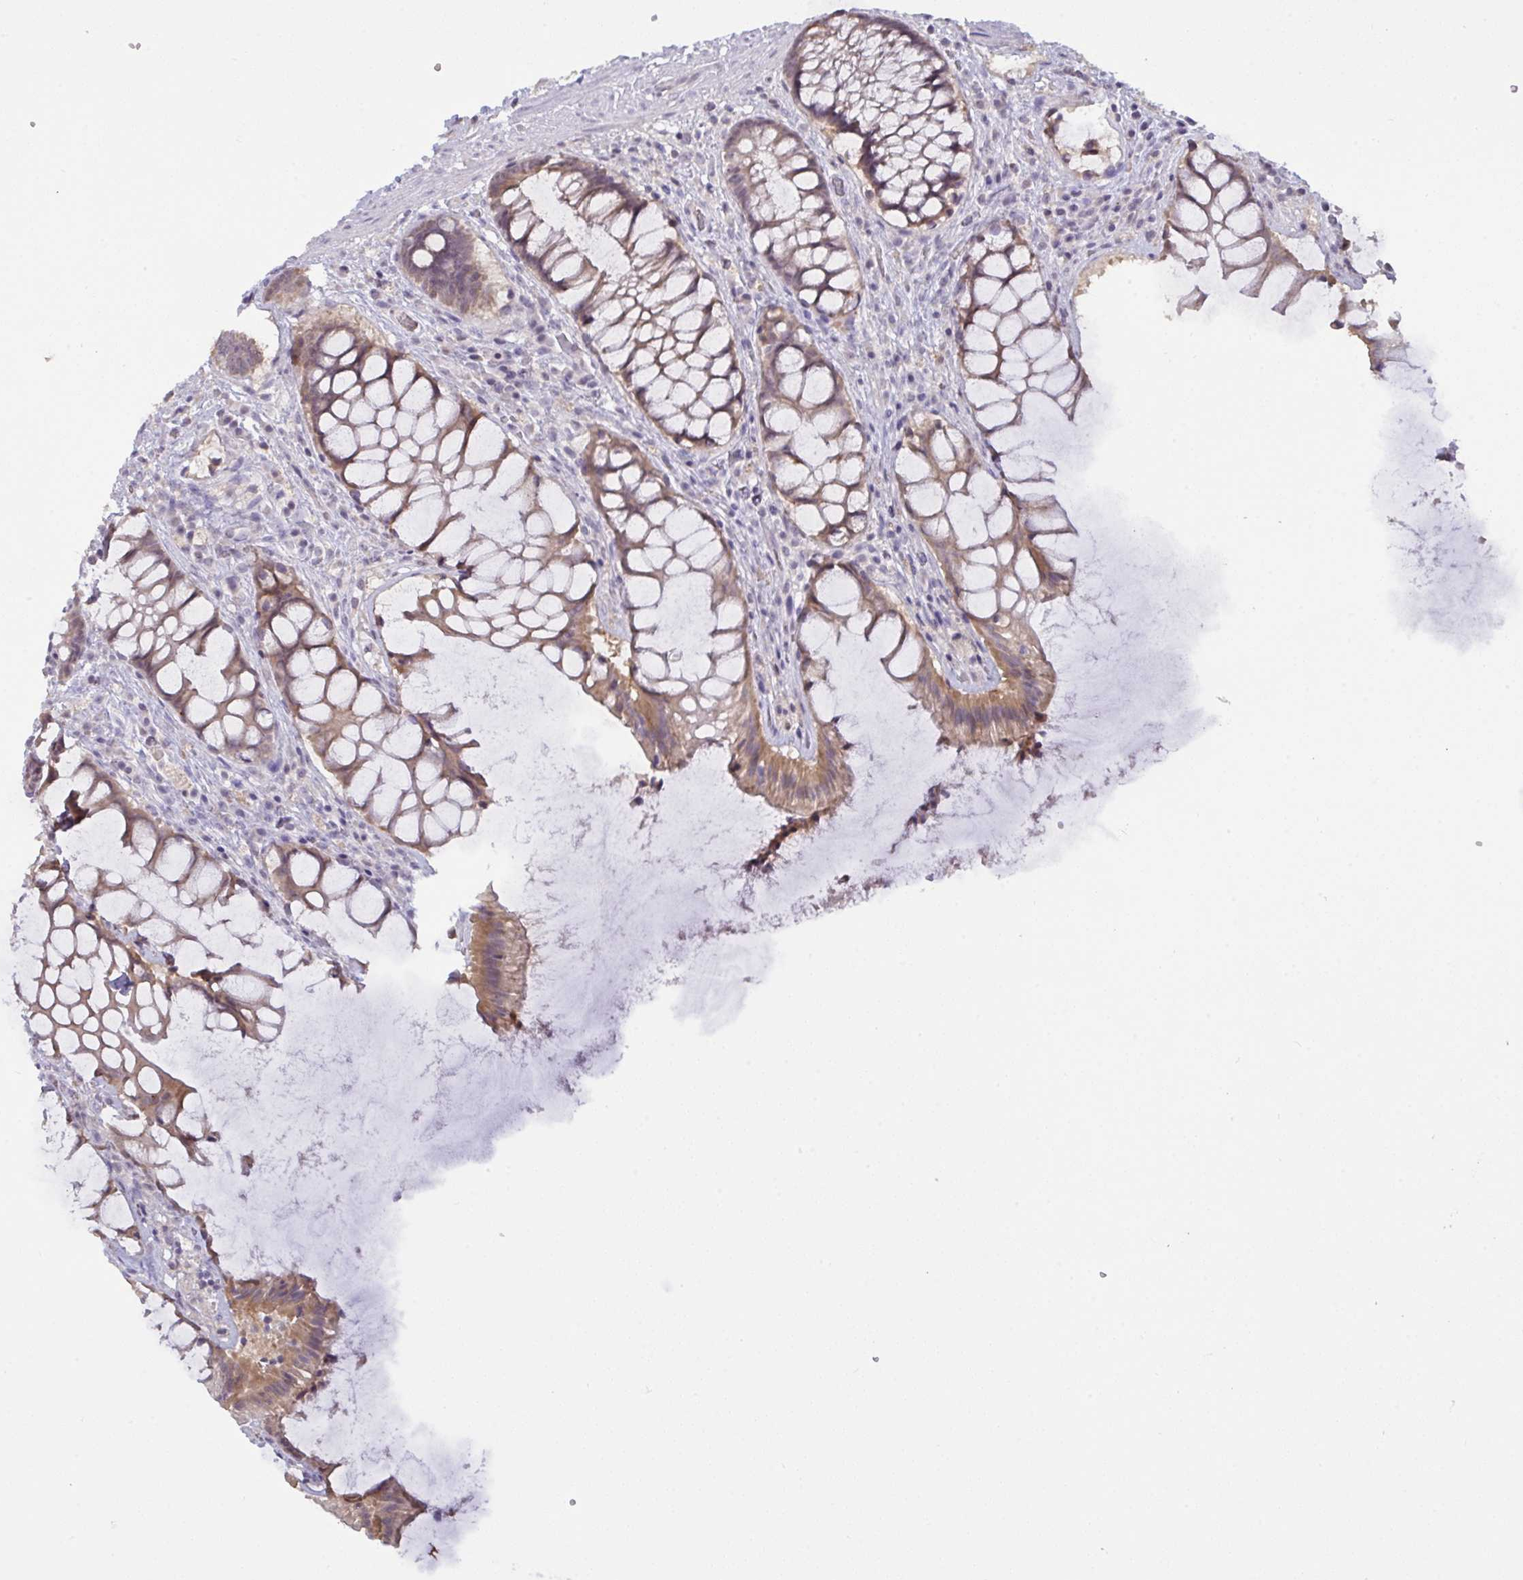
{"staining": {"intensity": "moderate", "quantity": ">75%", "location": "cytoplasmic/membranous"}, "tissue": "rectum", "cell_type": "Glandular cells", "image_type": "normal", "snomed": [{"axis": "morphology", "description": "Normal tissue, NOS"}, {"axis": "topography", "description": "Rectum"}], "caption": "Protein staining demonstrates moderate cytoplasmic/membranous staining in approximately >75% of glandular cells in unremarkable rectum. The staining is performed using DAB (3,3'-diaminobenzidine) brown chromogen to label protein expression. The nuclei are counter-stained blue using hematoxylin.", "gene": "ZNF784", "patient": {"sex": "female", "age": 58}}